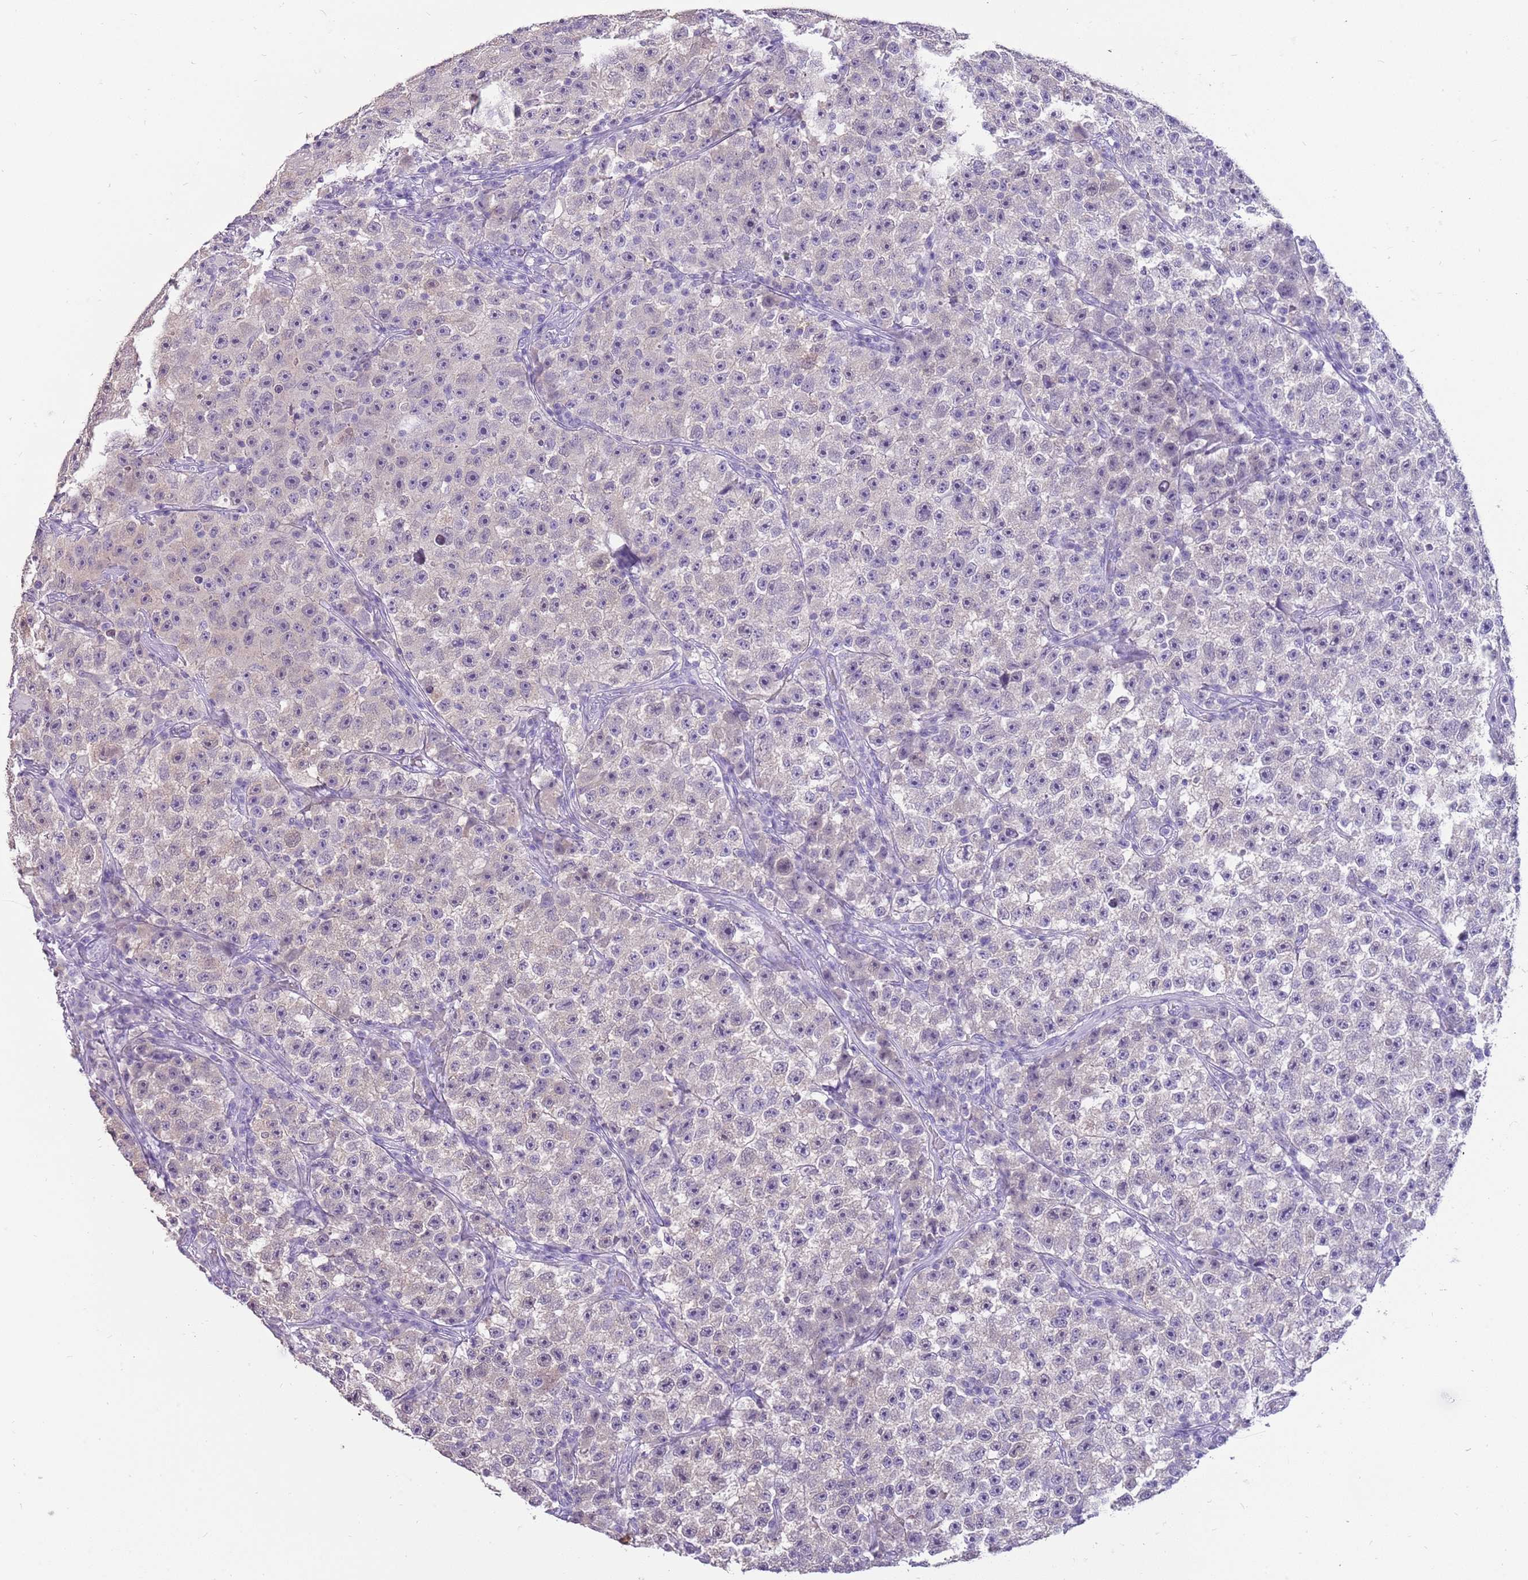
{"staining": {"intensity": "negative", "quantity": "none", "location": "none"}, "tissue": "testis cancer", "cell_type": "Tumor cells", "image_type": "cancer", "snomed": [{"axis": "morphology", "description": "Seminoma, NOS"}, {"axis": "topography", "description": "Testis"}], "caption": "Human seminoma (testis) stained for a protein using immunohistochemistry (IHC) displays no positivity in tumor cells.", "gene": "NBPF3", "patient": {"sex": "male", "age": 22}}